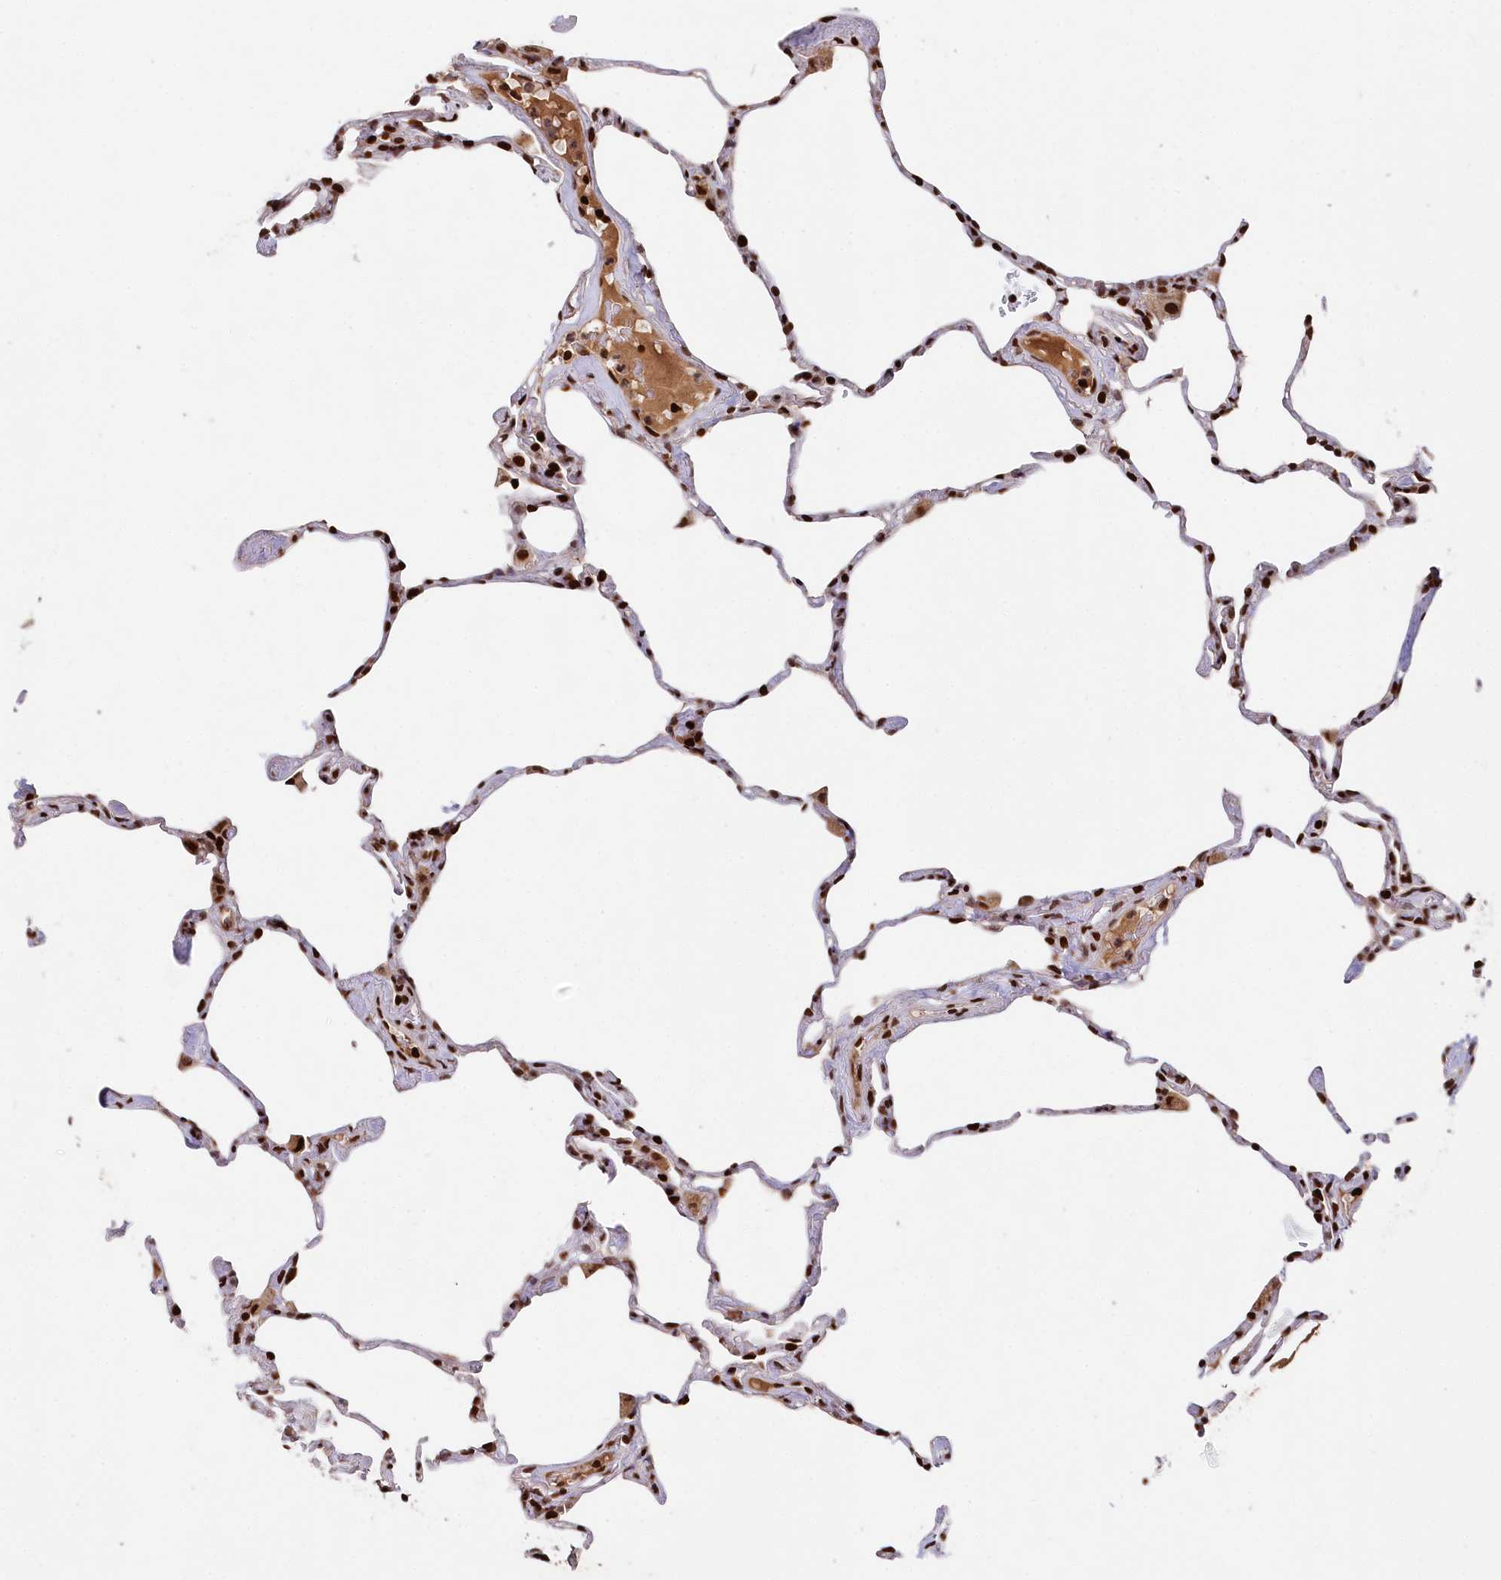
{"staining": {"intensity": "strong", "quantity": ">75%", "location": "nuclear"}, "tissue": "lung", "cell_type": "Alveolar cells", "image_type": "normal", "snomed": [{"axis": "morphology", "description": "Normal tissue, NOS"}, {"axis": "topography", "description": "Lung"}], "caption": "Alveolar cells demonstrate high levels of strong nuclear positivity in about >75% of cells in unremarkable human lung. (DAB IHC with brightfield microscopy, high magnification).", "gene": "MCF2L2", "patient": {"sex": "male", "age": 65}}